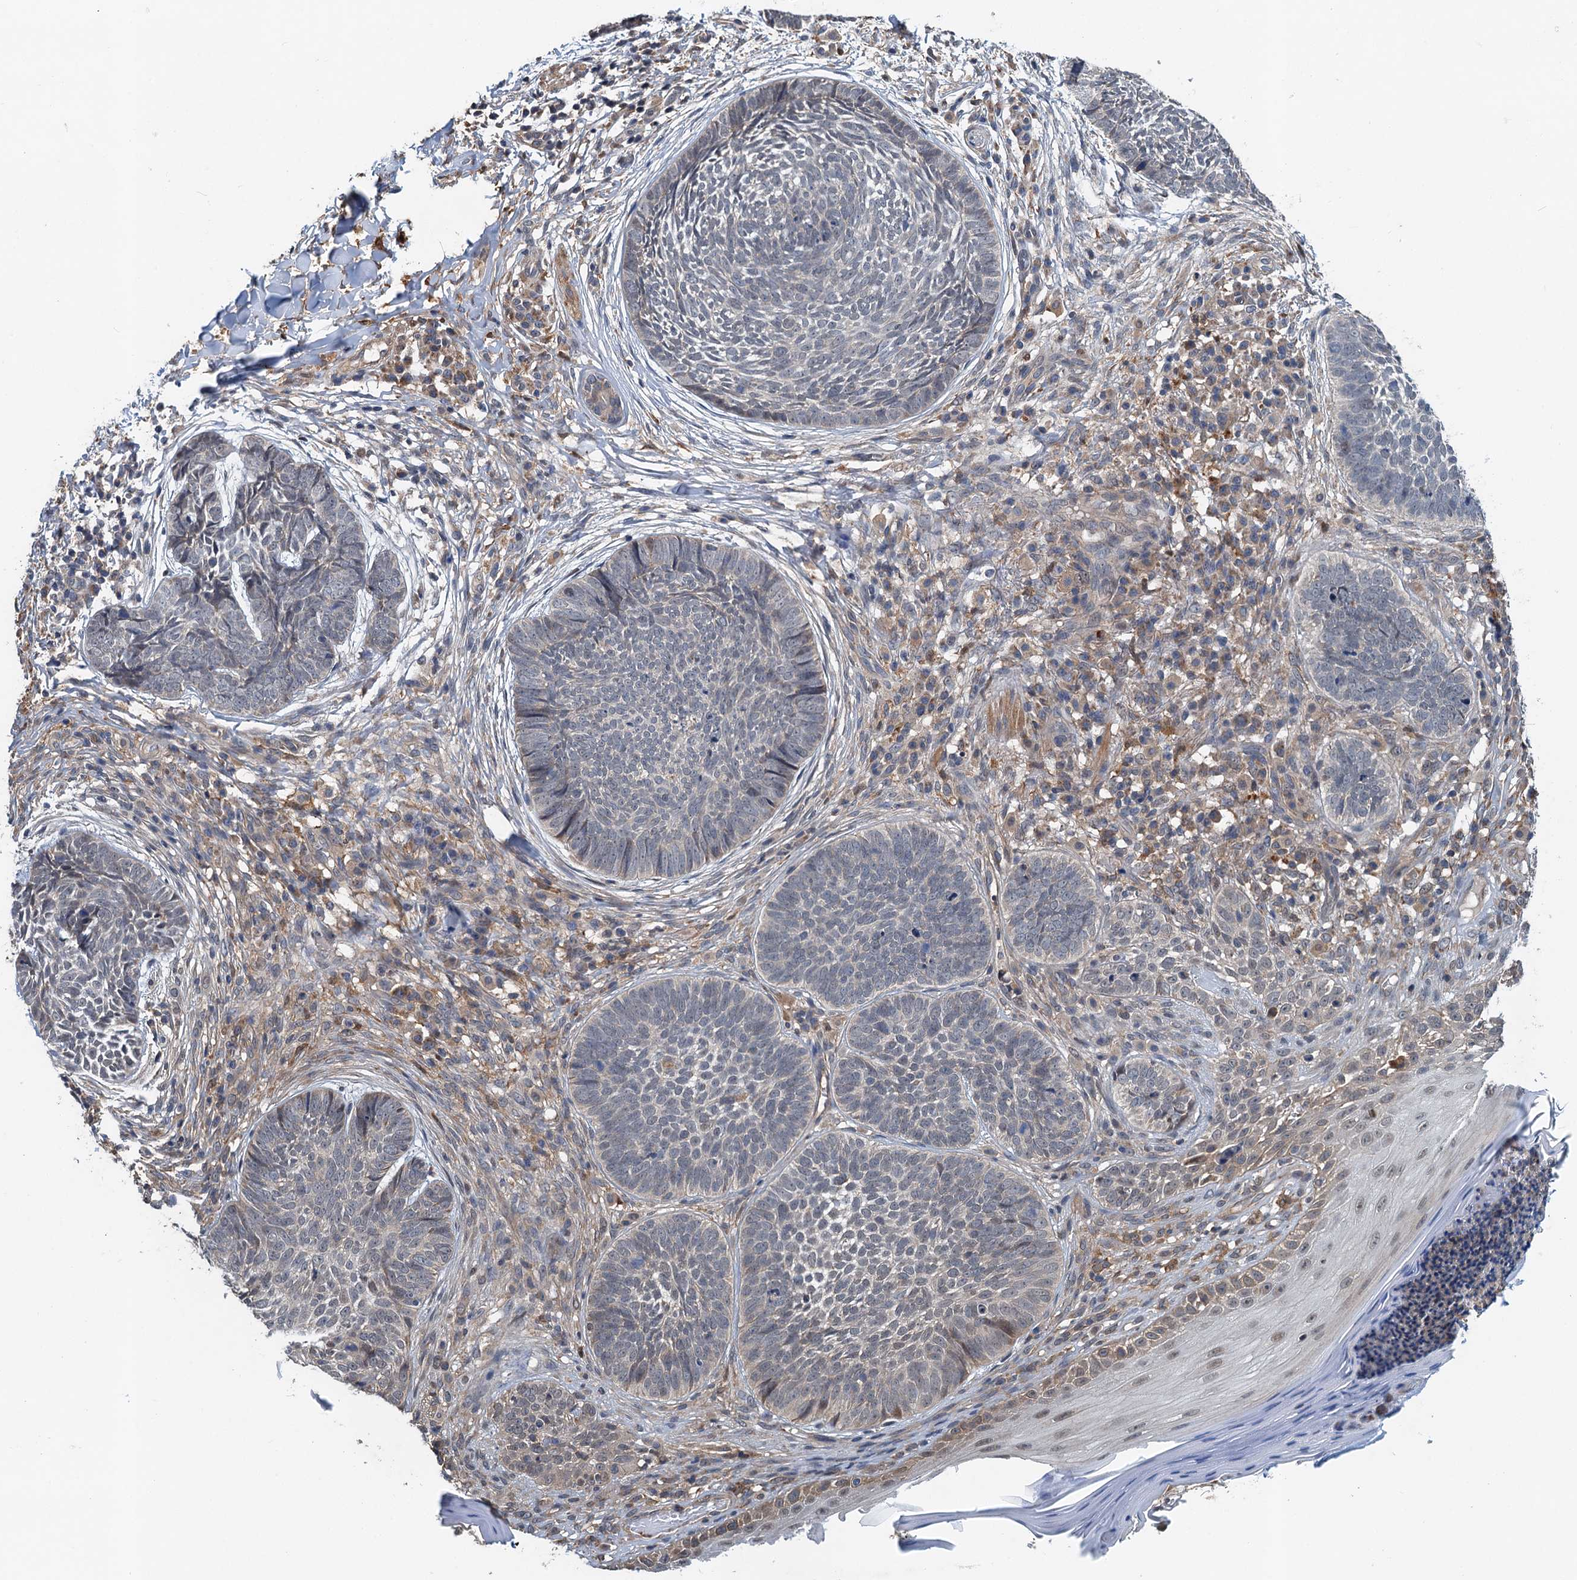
{"staining": {"intensity": "negative", "quantity": "none", "location": "none"}, "tissue": "skin cancer", "cell_type": "Tumor cells", "image_type": "cancer", "snomed": [{"axis": "morphology", "description": "Basal cell carcinoma"}, {"axis": "topography", "description": "Skin"}], "caption": "A photomicrograph of basal cell carcinoma (skin) stained for a protein displays no brown staining in tumor cells.", "gene": "ZNF606", "patient": {"sex": "female", "age": 61}}